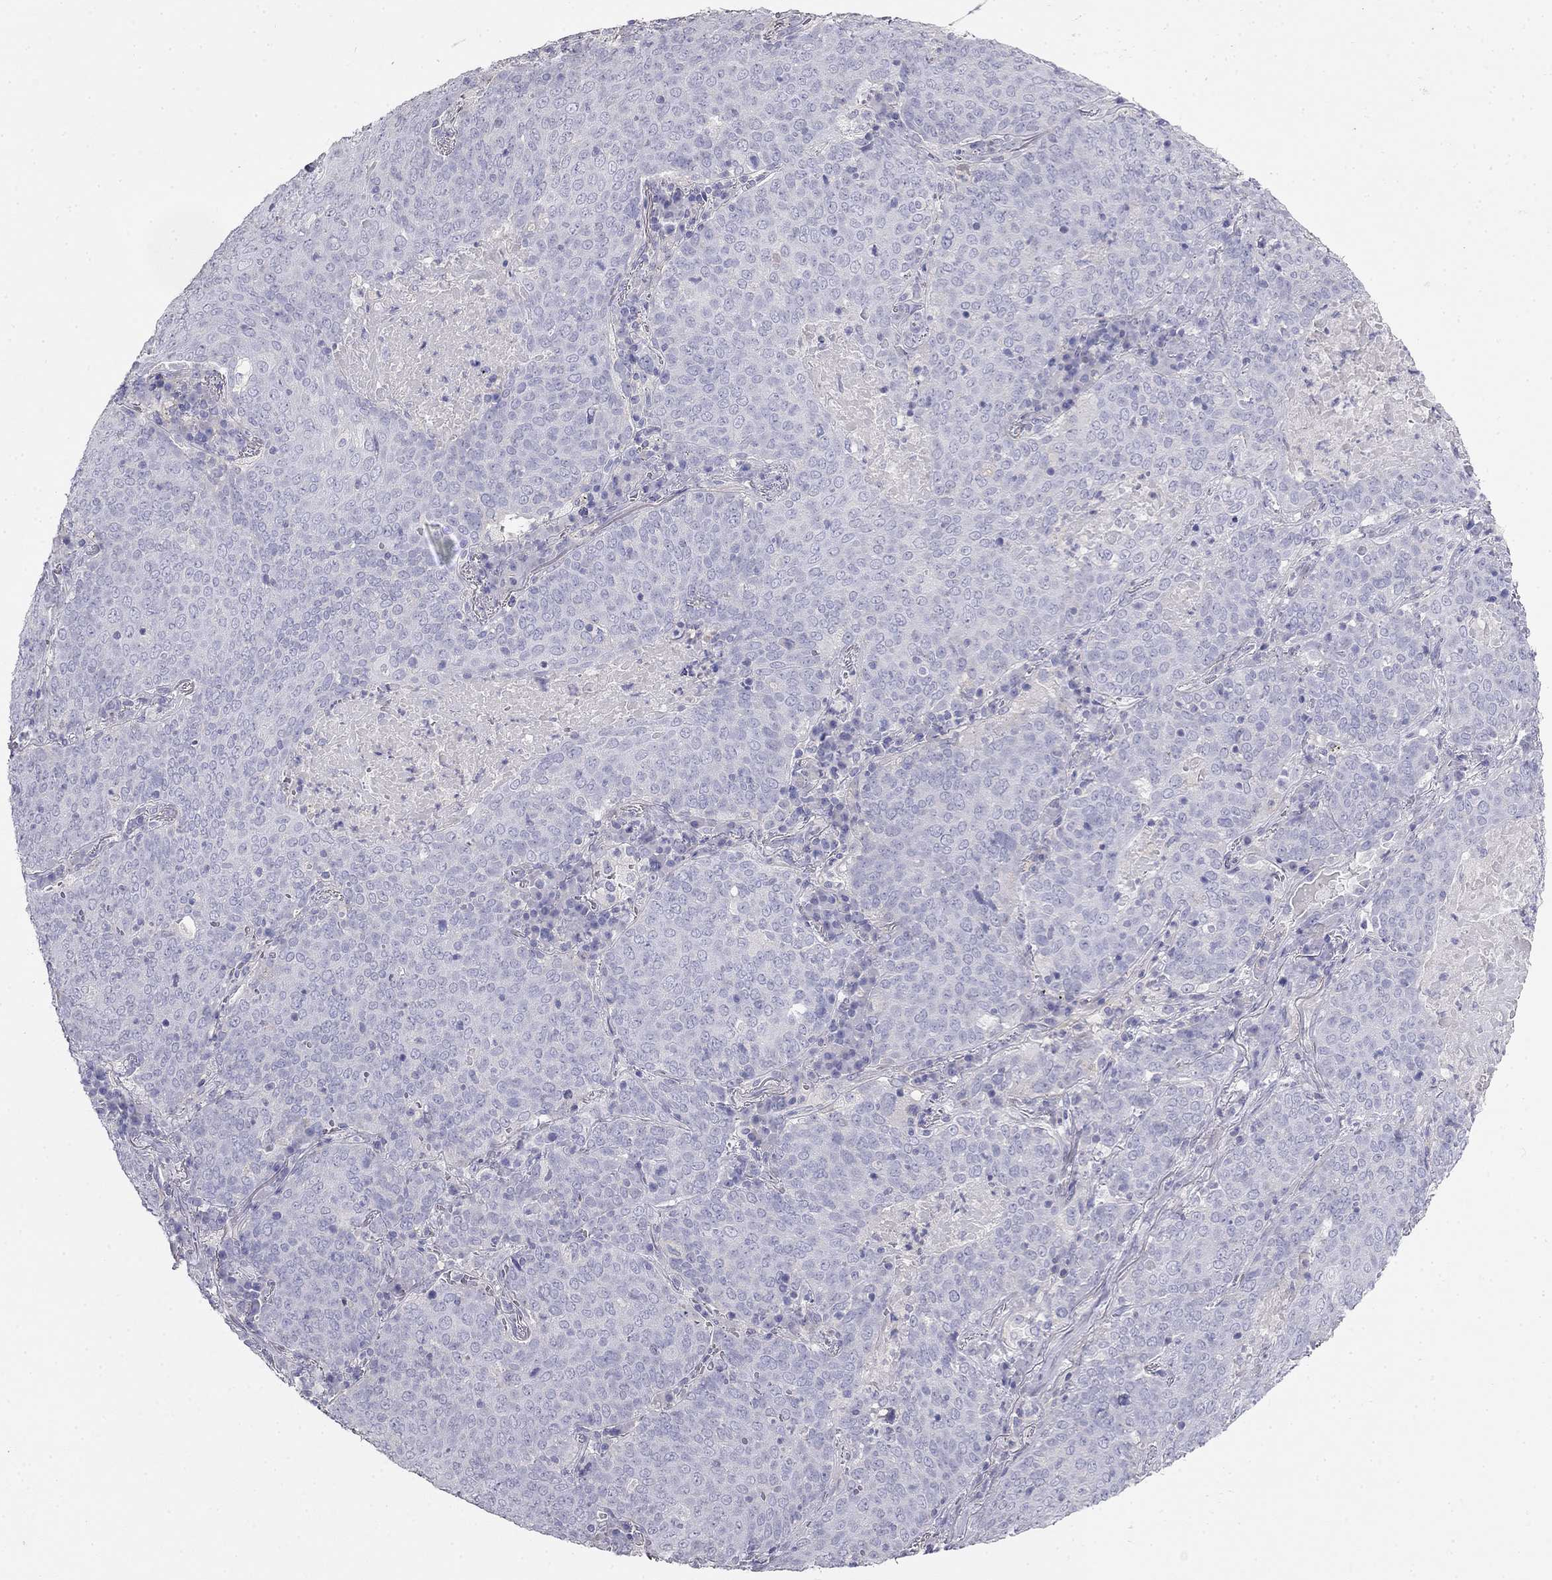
{"staining": {"intensity": "negative", "quantity": "none", "location": "none"}, "tissue": "lung cancer", "cell_type": "Tumor cells", "image_type": "cancer", "snomed": [{"axis": "morphology", "description": "Squamous cell carcinoma, NOS"}, {"axis": "topography", "description": "Lung"}], "caption": "Tumor cells are negative for brown protein staining in lung cancer.", "gene": "LY6H", "patient": {"sex": "male", "age": 82}}